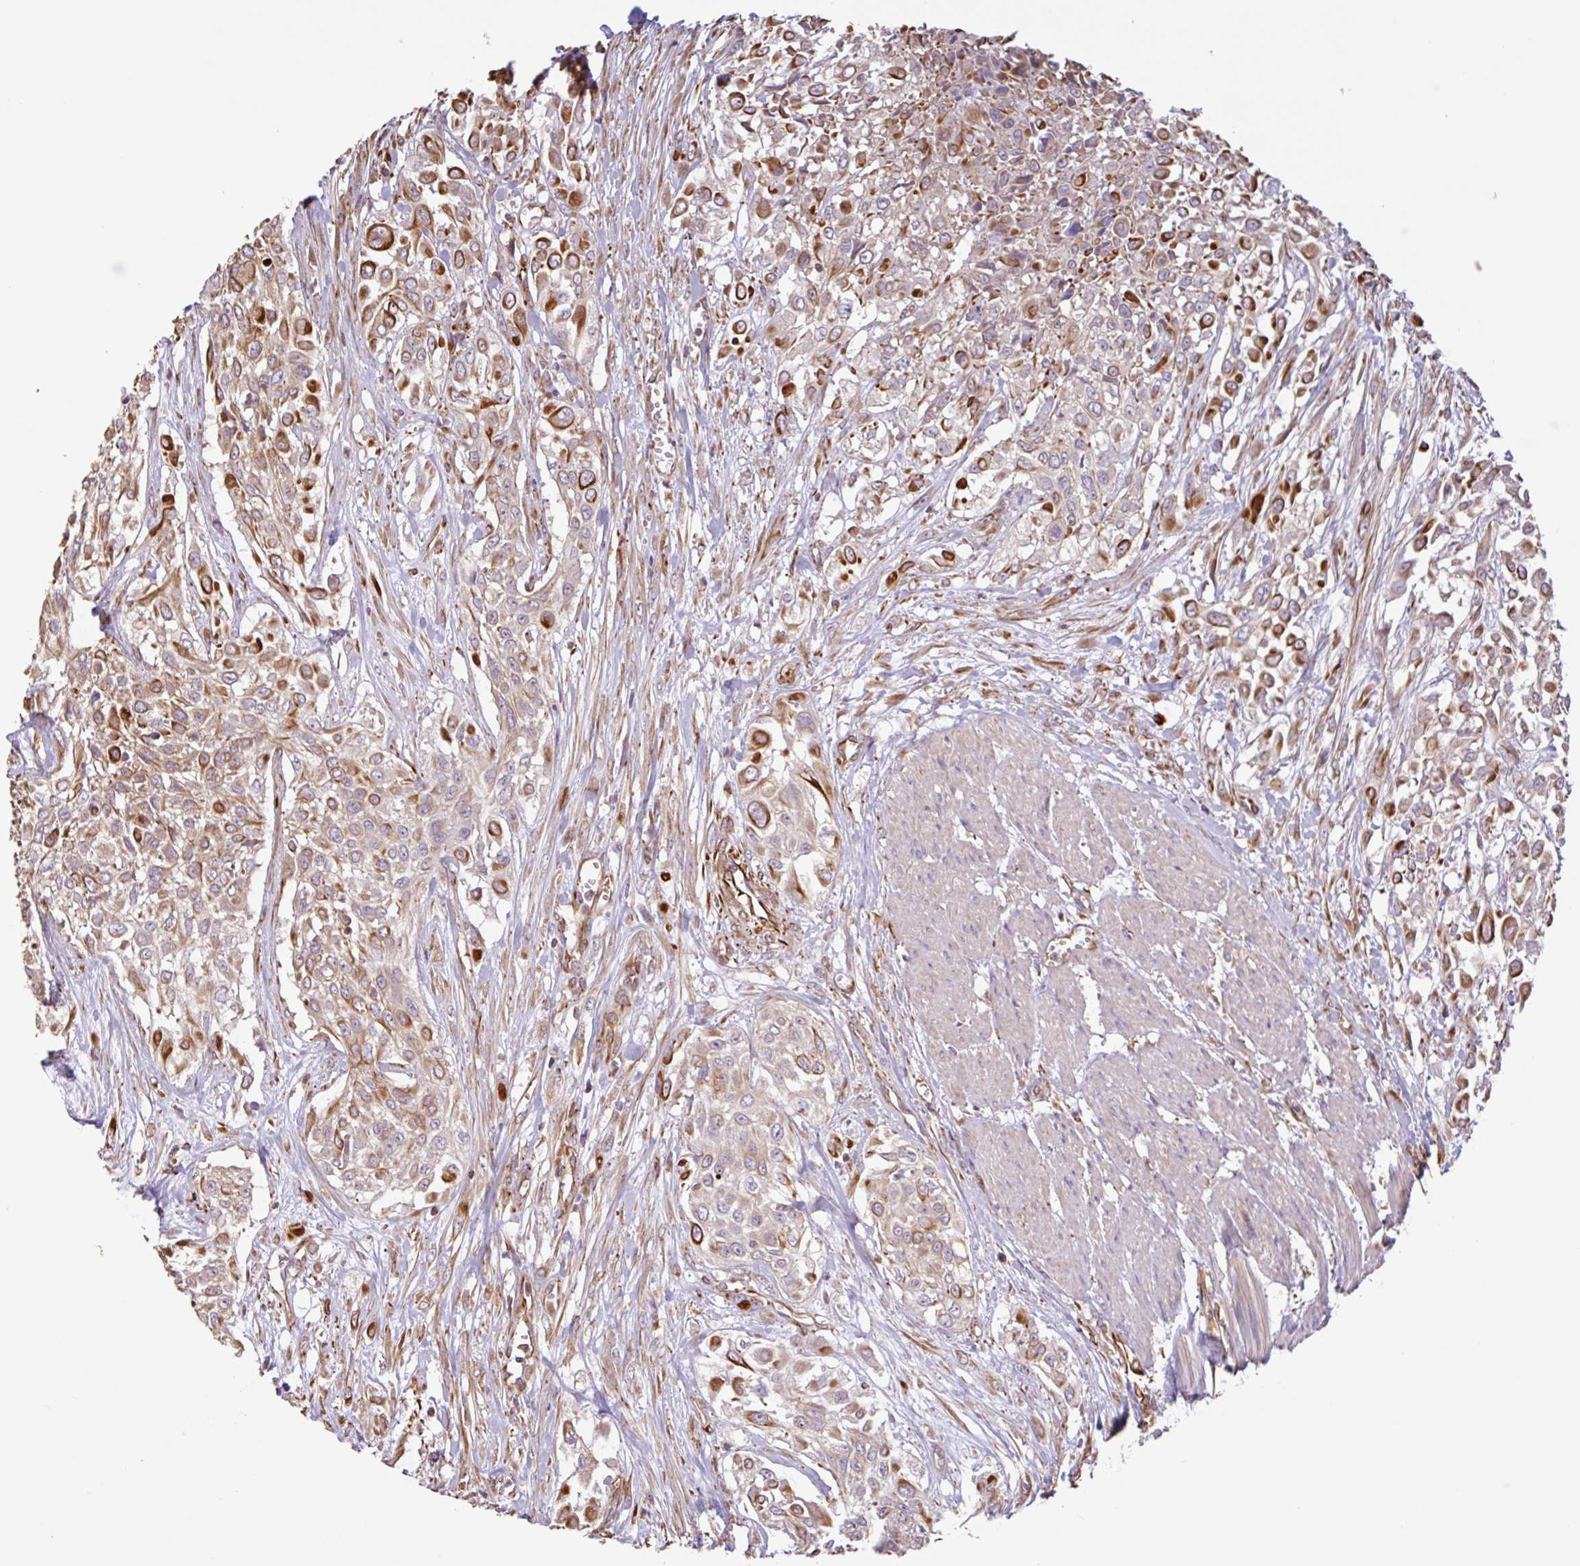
{"staining": {"intensity": "moderate", "quantity": ">75%", "location": "cytoplasmic/membranous"}, "tissue": "urothelial cancer", "cell_type": "Tumor cells", "image_type": "cancer", "snomed": [{"axis": "morphology", "description": "Urothelial carcinoma, High grade"}, {"axis": "topography", "description": "Urinary bladder"}], "caption": "A high-resolution photomicrograph shows IHC staining of urothelial cancer, which reveals moderate cytoplasmic/membranous expression in about >75% of tumor cells. Using DAB (3,3'-diaminobenzidine) (brown) and hematoxylin (blue) stains, captured at high magnification using brightfield microscopy.", "gene": "ZNF790", "patient": {"sex": "male", "age": 57}}